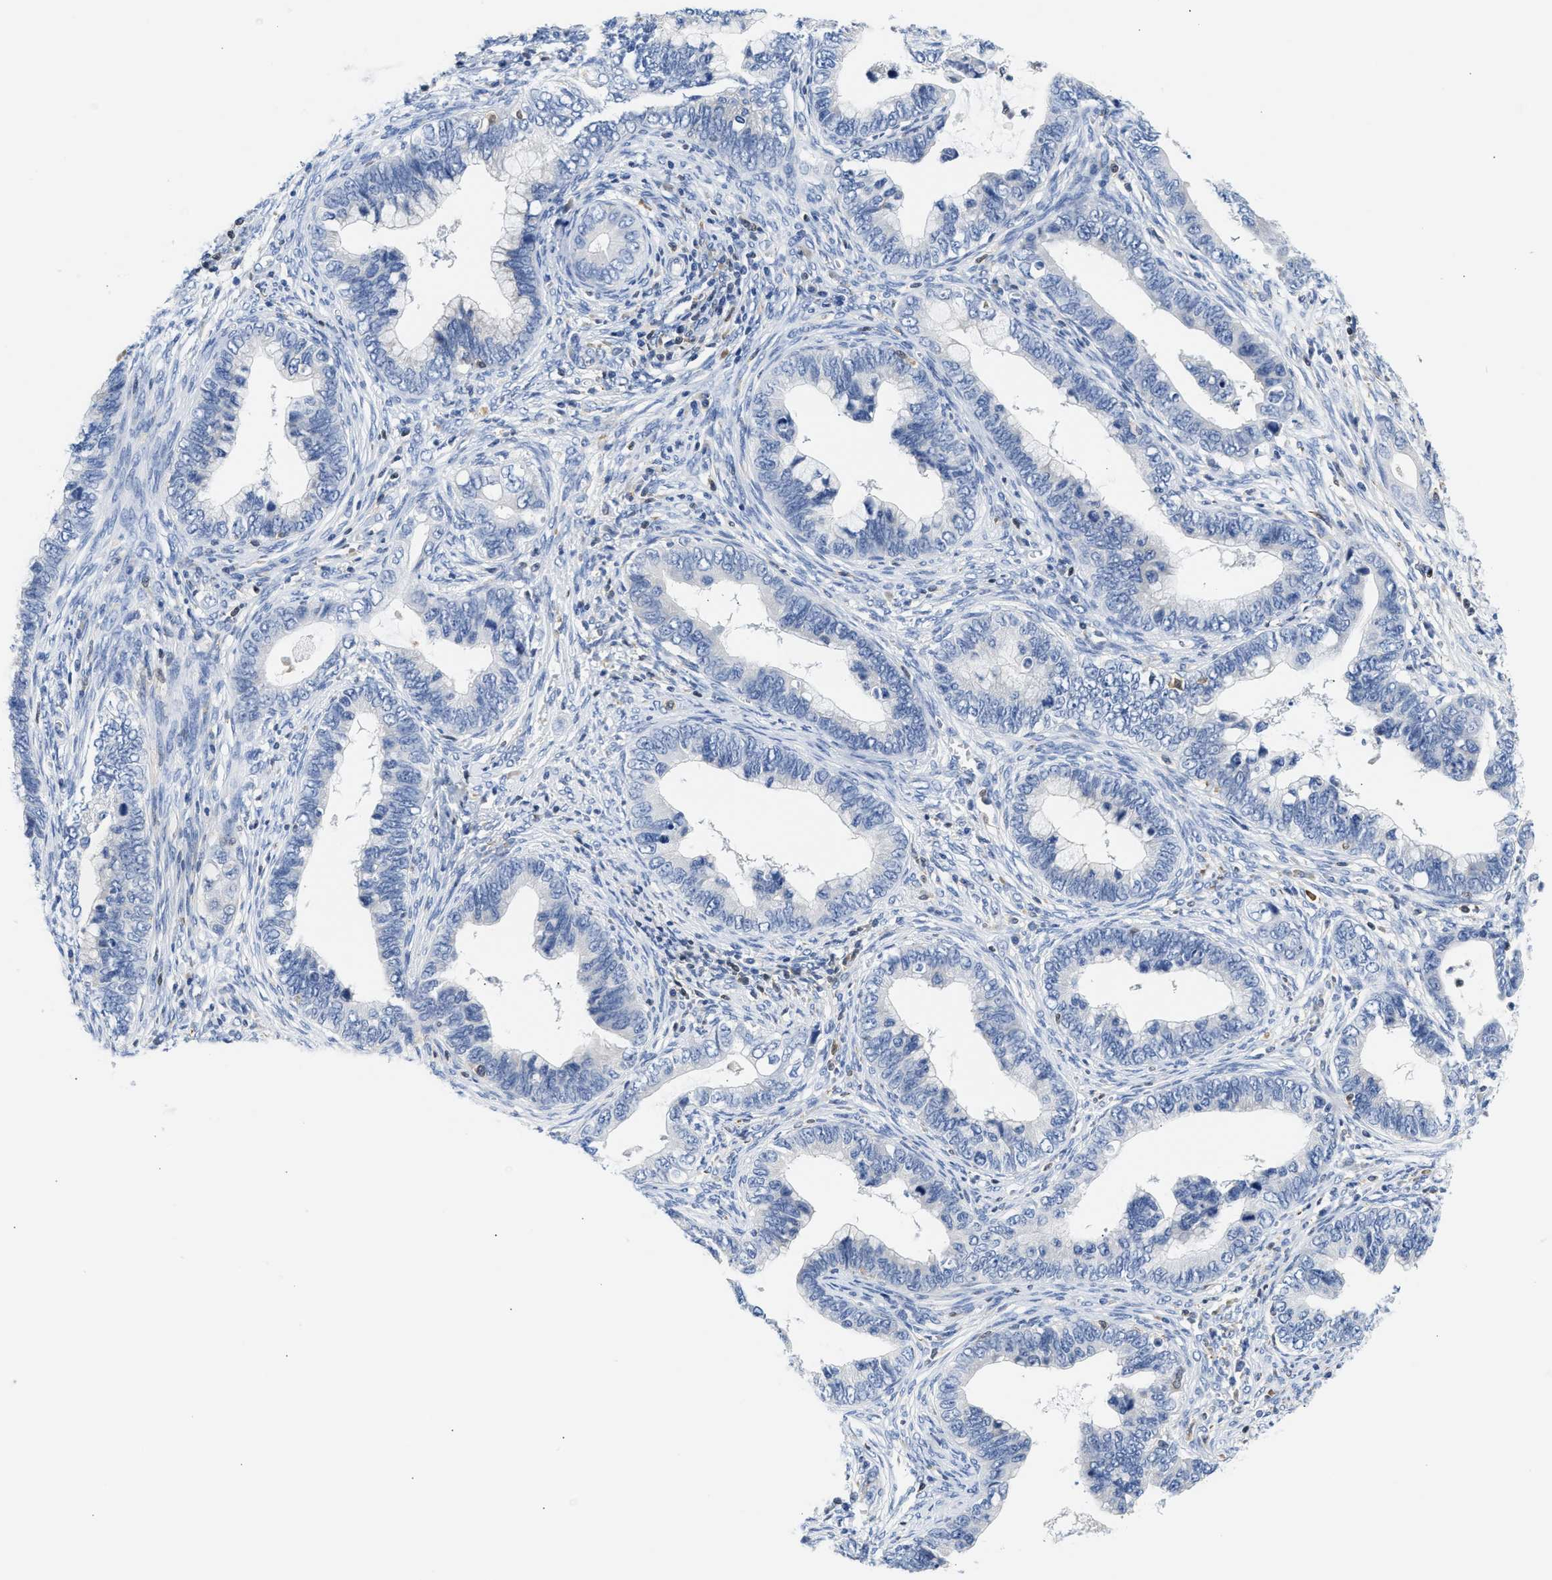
{"staining": {"intensity": "negative", "quantity": "none", "location": "none"}, "tissue": "cervical cancer", "cell_type": "Tumor cells", "image_type": "cancer", "snomed": [{"axis": "morphology", "description": "Adenocarcinoma, NOS"}, {"axis": "topography", "description": "Cervix"}], "caption": "An image of cervical cancer stained for a protein demonstrates no brown staining in tumor cells.", "gene": "SLIT2", "patient": {"sex": "female", "age": 44}}